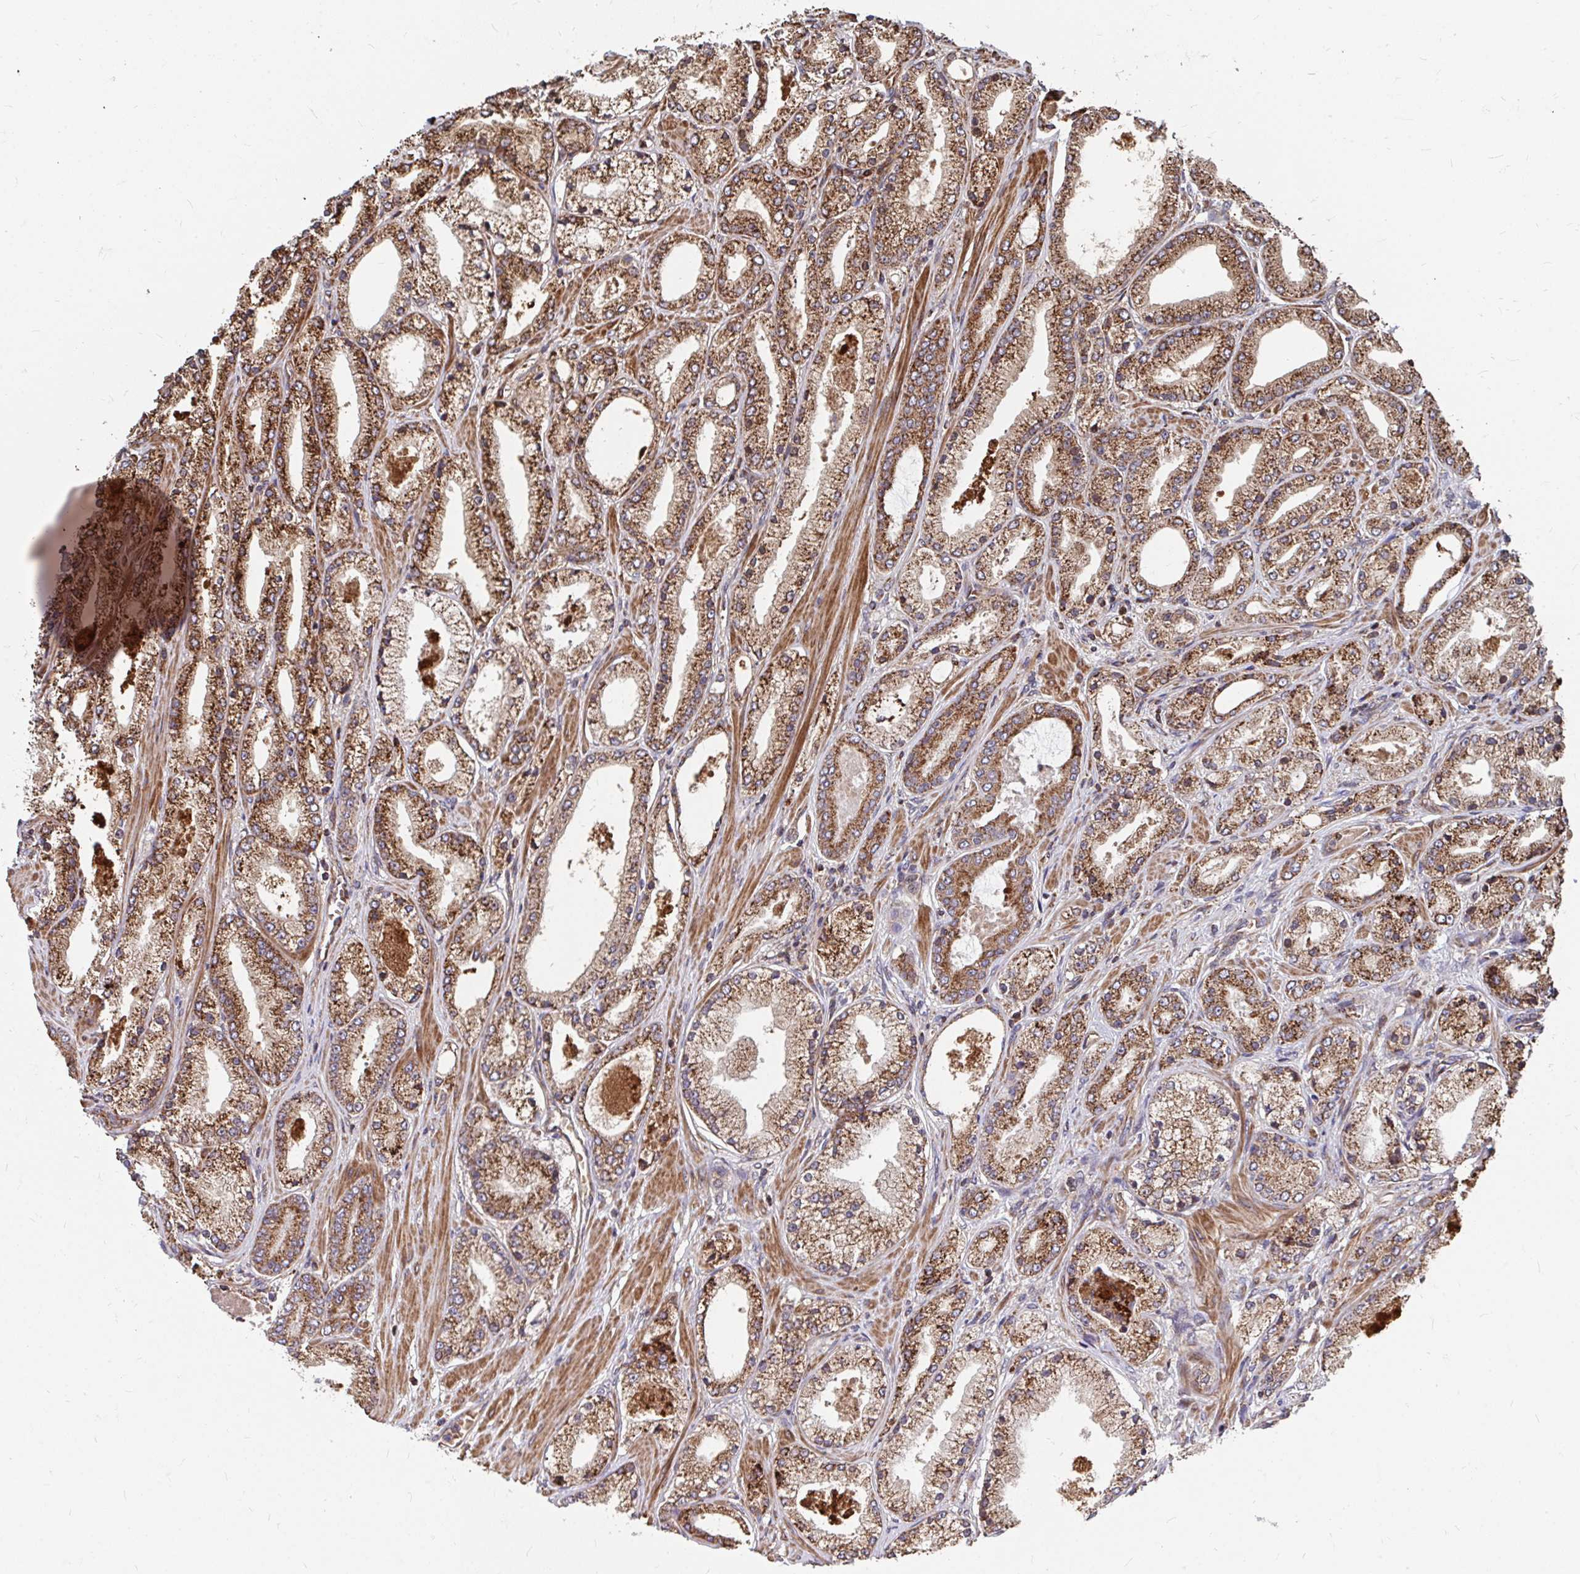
{"staining": {"intensity": "strong", "quantity": ">75%", "location": "cytoplasmic/membranous"}, "tissue": "prostate cancer", "cell_type": "Tumor cells", "image_type": "cancer", "snomed": [{"axis": "morphology", "description": "Adenocarcinoma, High grade"}, {"axis": "topography", "description": "Prostate"}], "caption": "Protein expression analysis of human high-grade adenocarcinoma (prostate) reveals strong cytoplasmic/membranous staining in about >75% of tumor cells.", "gene": "FAM89A", "patient": {"sex": "male", "age": 63}}